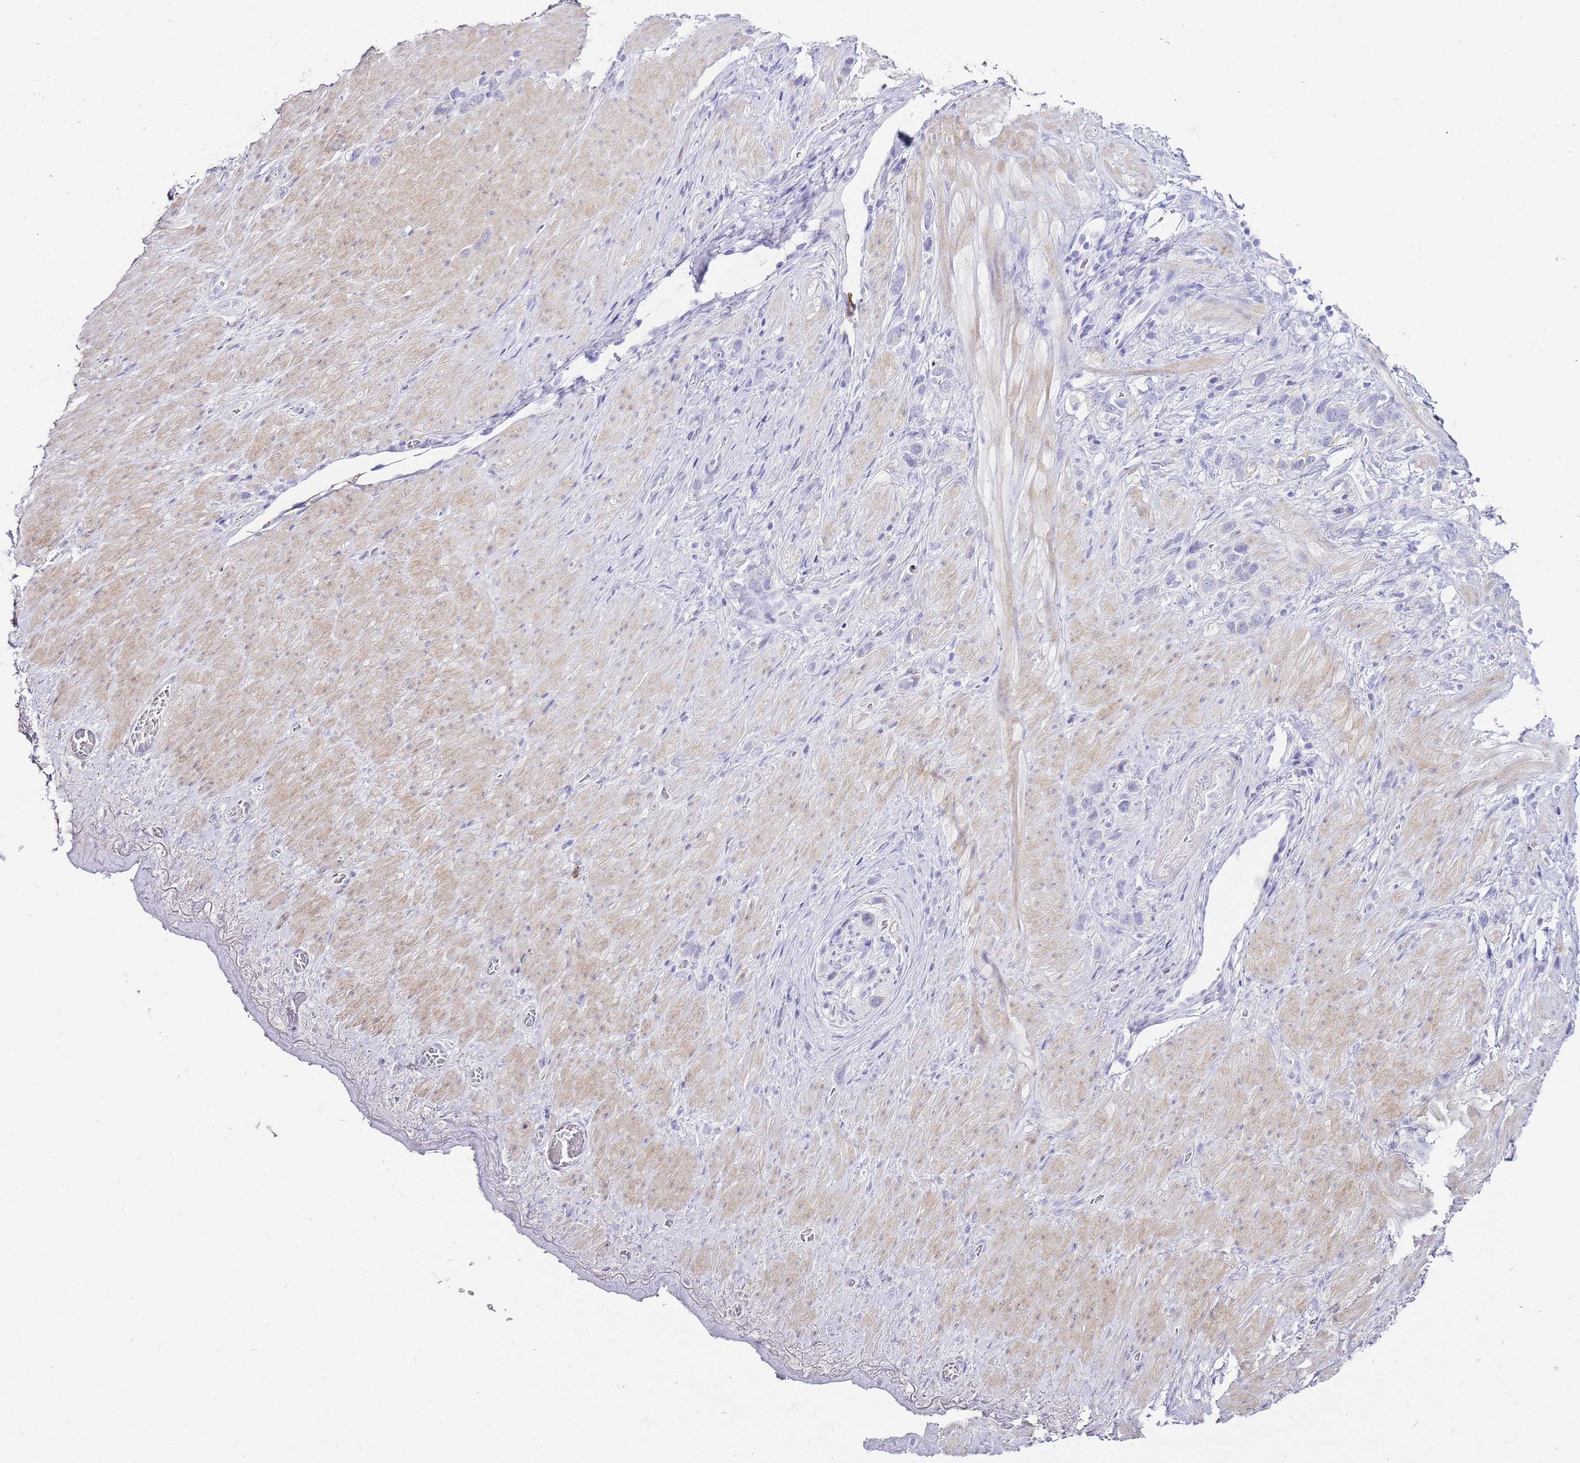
{"staining": {"intensity": "negative", "quantity": "none", "location": "none"}, "tissue": "stomach cancer", "cell_type": "Tumor cells", "image_type": "cancer", "snomed": [{"axis": "morphology", "description": "Adenocarcinoma, NOS"}, {"axis": "topography", "description": "Stomach"}], "caption": "Protein analysis of stomach cancer exhibits no significant positivity in tumor cells.", "gene": "DPP4", "patient": {"sex": "female", "age": 65}}